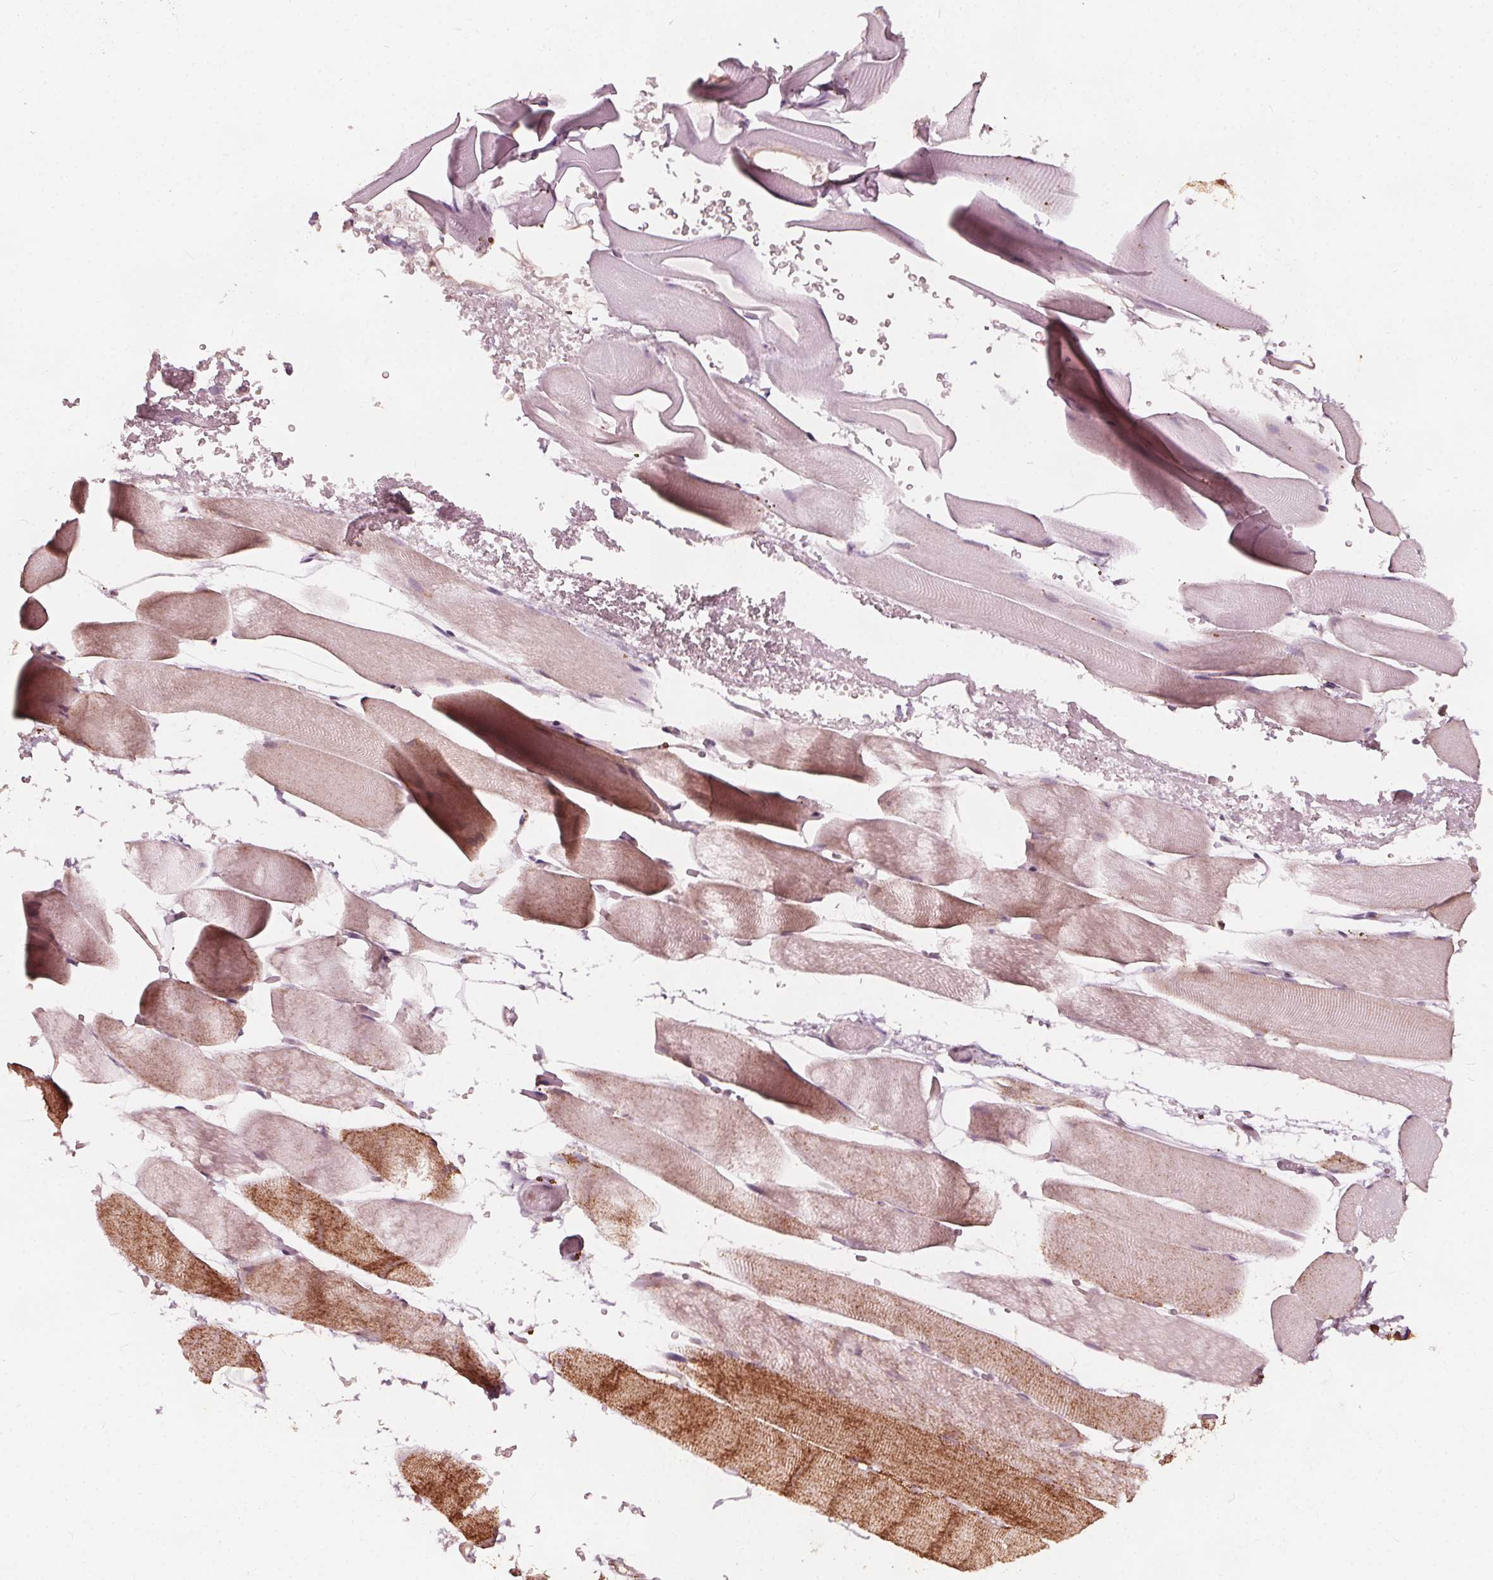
{"staining": {"intensity": "moderate", "quantity": ">75%", "location": "cytoplasmic/membranous"}, "tissue": "skeletal muscle", "cell_type": "Myocytes", "image_type": "normal", "snomed": [{"axis": "morphology", "description": "Normal tissue, NOS"}, {"axis": "topography", "description": "Skeletal muscle"}], "caption": "Immunohistochemistry (IHC) micrograph of normal skeletal muscle: human skeletal muscle stained using immunohistochemistry (IHC) exhibits medium levels of moderate protein expression localized specifically in the cytoplasmic/membranous of myocytes, appearing as a cytoplasmic/membranous brown color.", "gene": "AIP", "patient": {"sex": "female", "age": 37}}